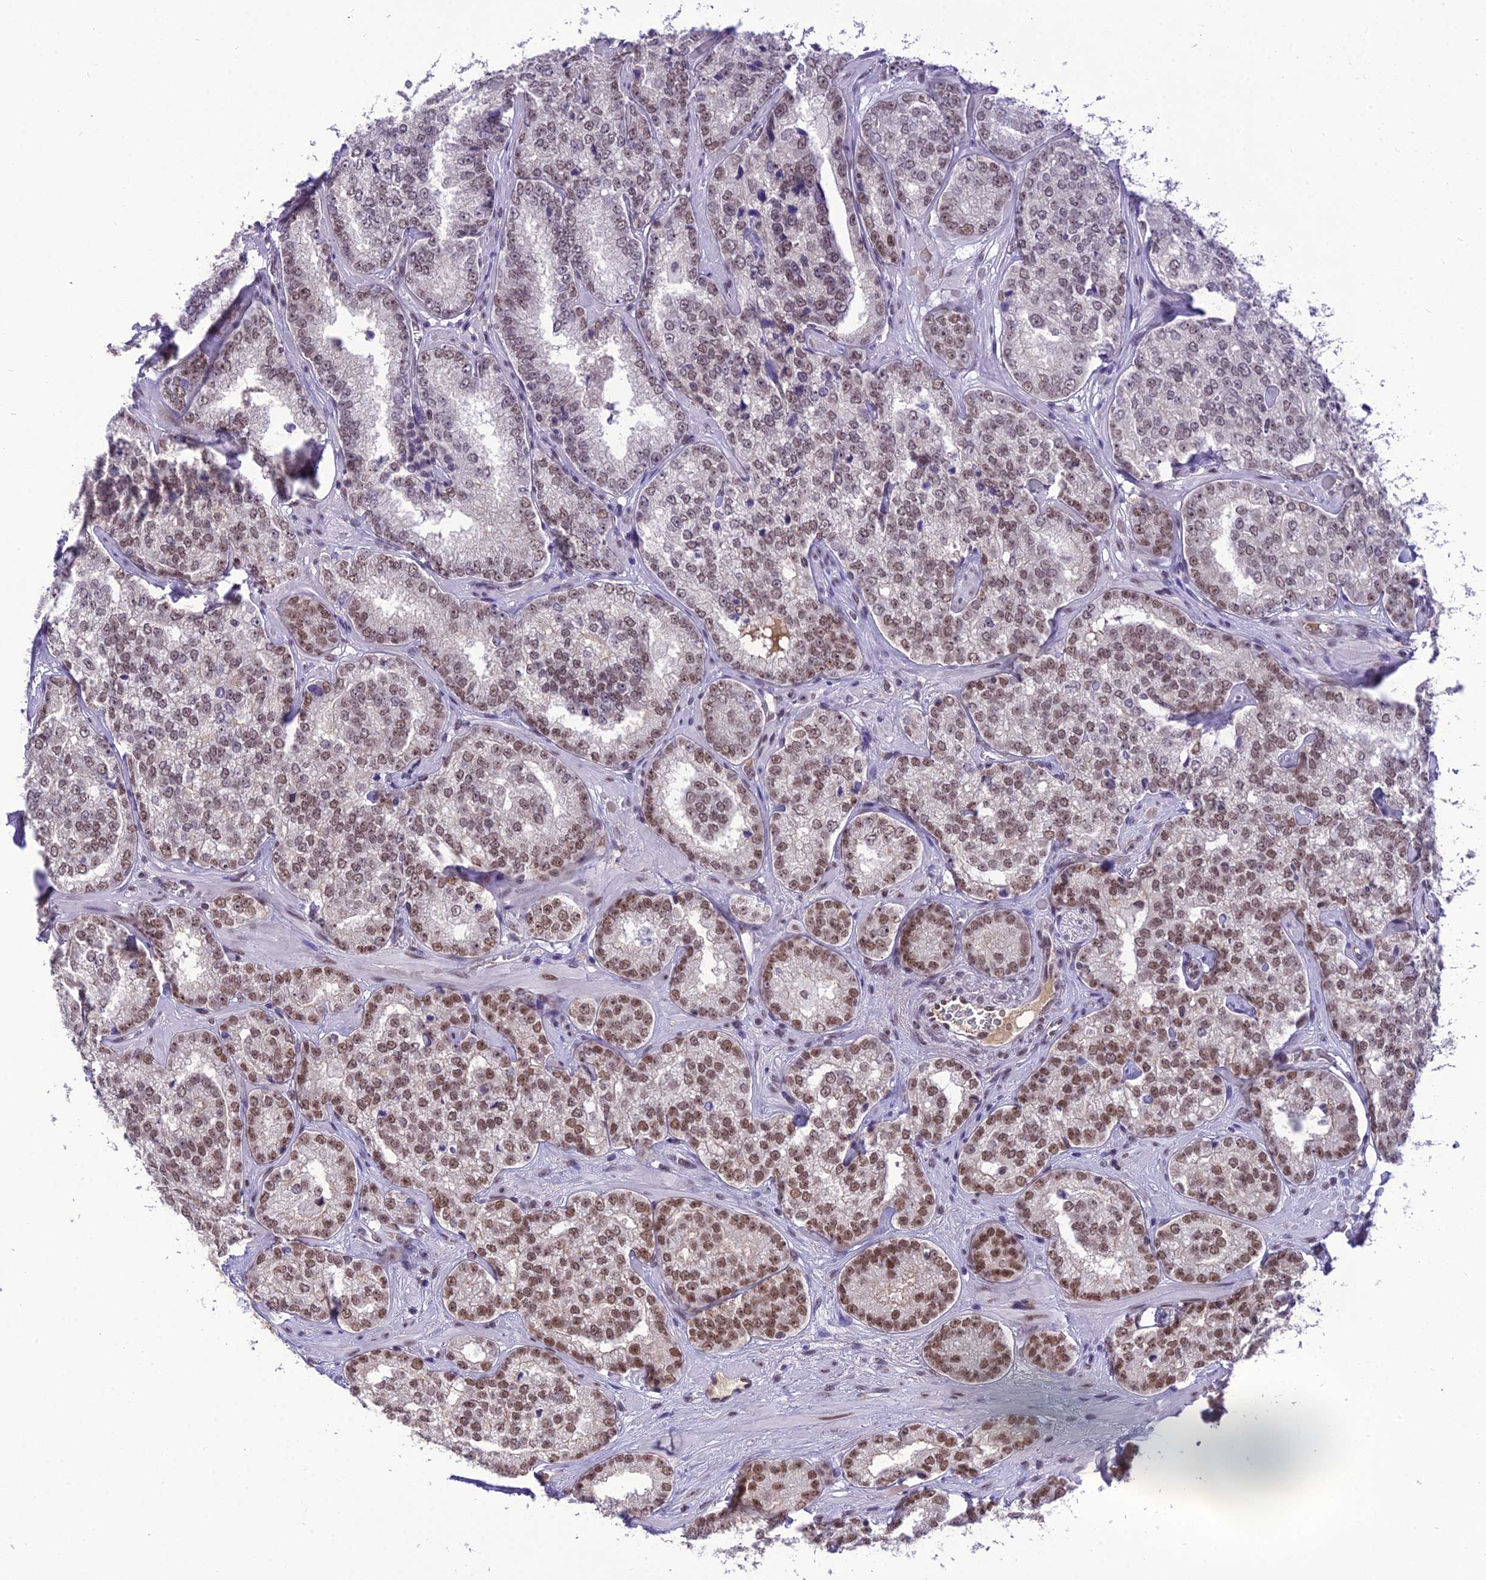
{"staining": {"intensity": "moderate", "quantity": ">75%", "location": "nuclear"}, "tissue": "prostate cancer", "cell_type": "Tumor cells", "image_type": "cancer", "snomed": [{"axis": "morphology", "description": "Normal tissue, NOS"}, {"axis": "morphology", "description": "Adenocarcinoma, High grade"}, {"axis": "topography", "description": "Prostate"}], "caption": "Brown immunohistochemical staining in prostate adenocarcinoma (high-grade) displays moderate nuclear positivity in about >75% of tumor cells. The staining is performed using DAB brown chromogen to label protein expression. The nuclei are counter-stained blue using hematoxylin.", "gene": "SH3RF3", "patient": {"sex": "male", "age": 83}}